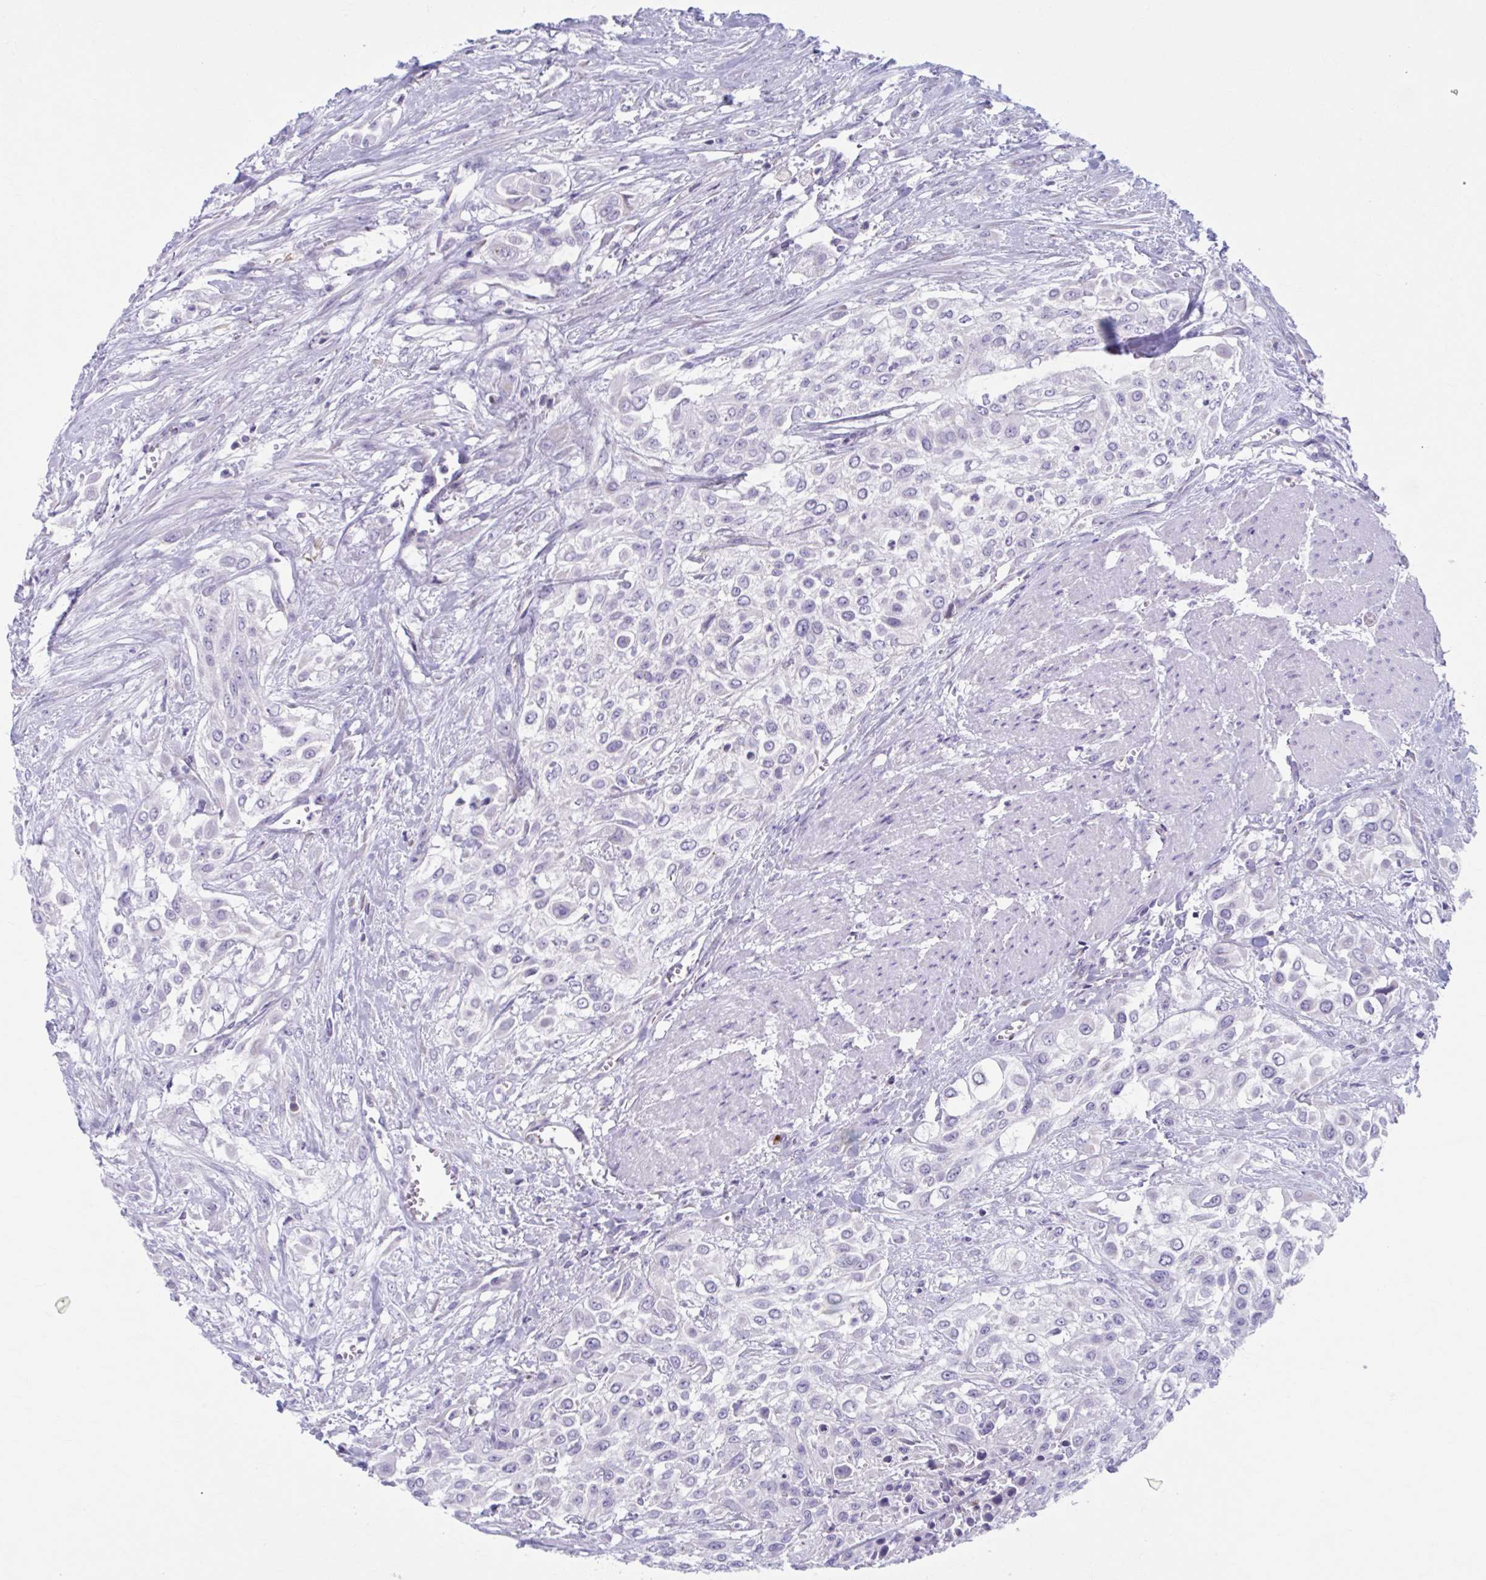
{"staining": {"intensity": "negative", "quantity": "none", "location": "none"}, "tissue": "urothelial cancer", "cell_type": "Tumor cells", "image_type": "cancer", "snomed": [{"axis": "morphology", "description": "Urothelial carcinoma, High grade"}, {"axis": "topography", "description": "Urinary bladder"}], "caption": "DAB immunohistochemical staining of urothelial cancer shows no significant positivity in tumor cells.", "gene": "CCDC105", "patient": {"sex": "male", "age": 57}}